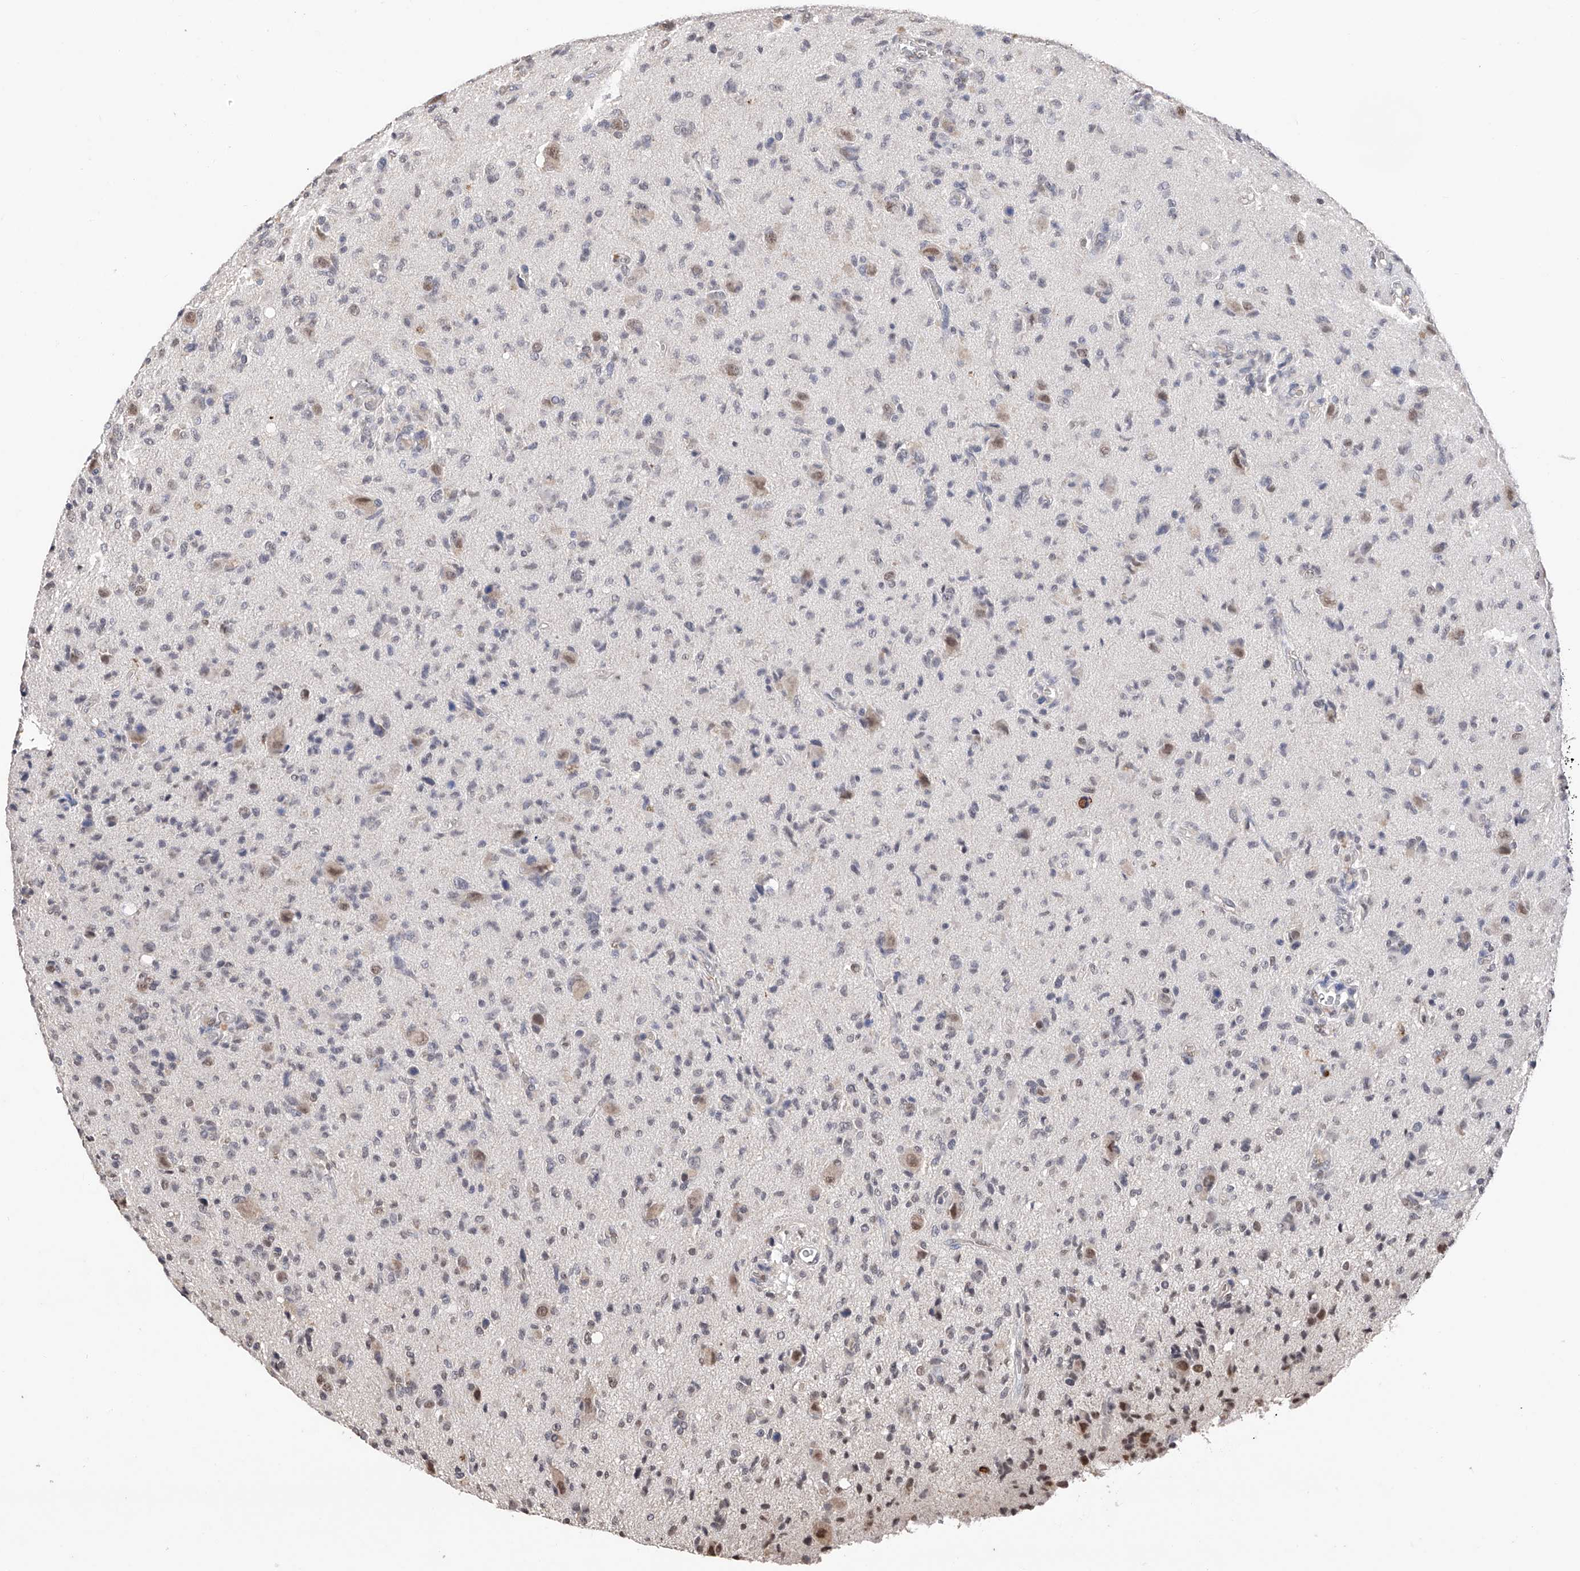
{"staining": {"intensity": "weak", "quantity": "<25%", "location": "nuclear"}, "tissue": "glioma", "cell_type": "Tumor cells", "image_type": "cancer", "snomed": [{"axis": "morphology", "description": "Glioma, malignant, High grade"}, {"axis": "topography", "description": "Brain"}], "caption": "A high-resolution histopathology image shows IHC staining of malignant high-grade glioma, which reveals no significant staining in tumor cells. (DAB immunohistochemistry (IHC) visualized using brightfield microscopy, high magnification).", "gene": "DMAP1", "patient": {"sex": "female", "age": 57}}